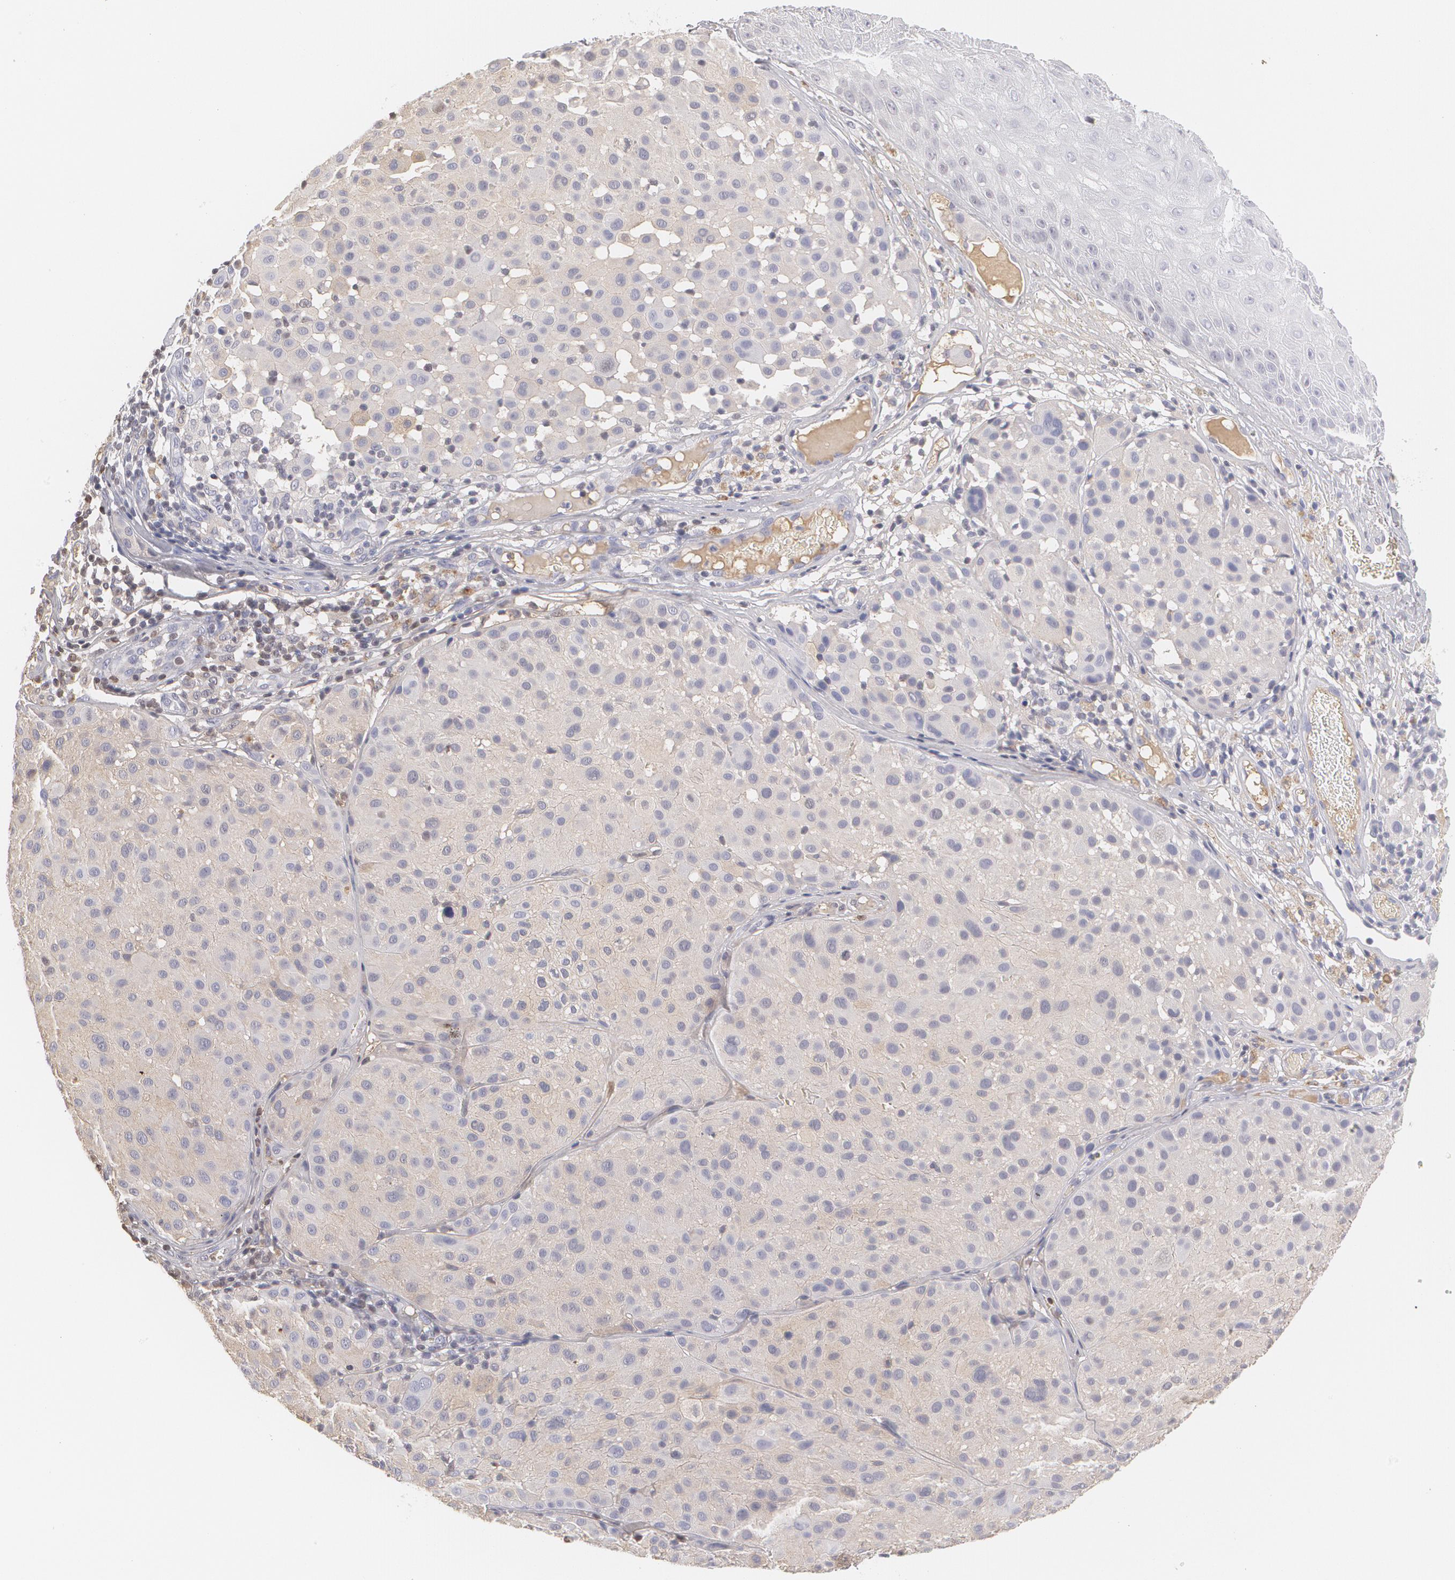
{"staining": {"intensity": "negative", "quantity": "none", "location": "none"}, "tissue": "melanoma", "cell_type": "Tumor cells", "image_type": "cancer", "snomed": [{"axis": "morphology", "description": "Malignant melanoma, NOS"}, {"axis": "topography", "description": "Skin"}], "caption": "Protein analysis of malignant melanoma exhibits no significant expression in tumor cells. (Brightfield microscopy of DAB immunohistochemistry (IHC) at high magnification).", "gene": "SERPINA1", "patient": {"sex": "male", "age": 36}}